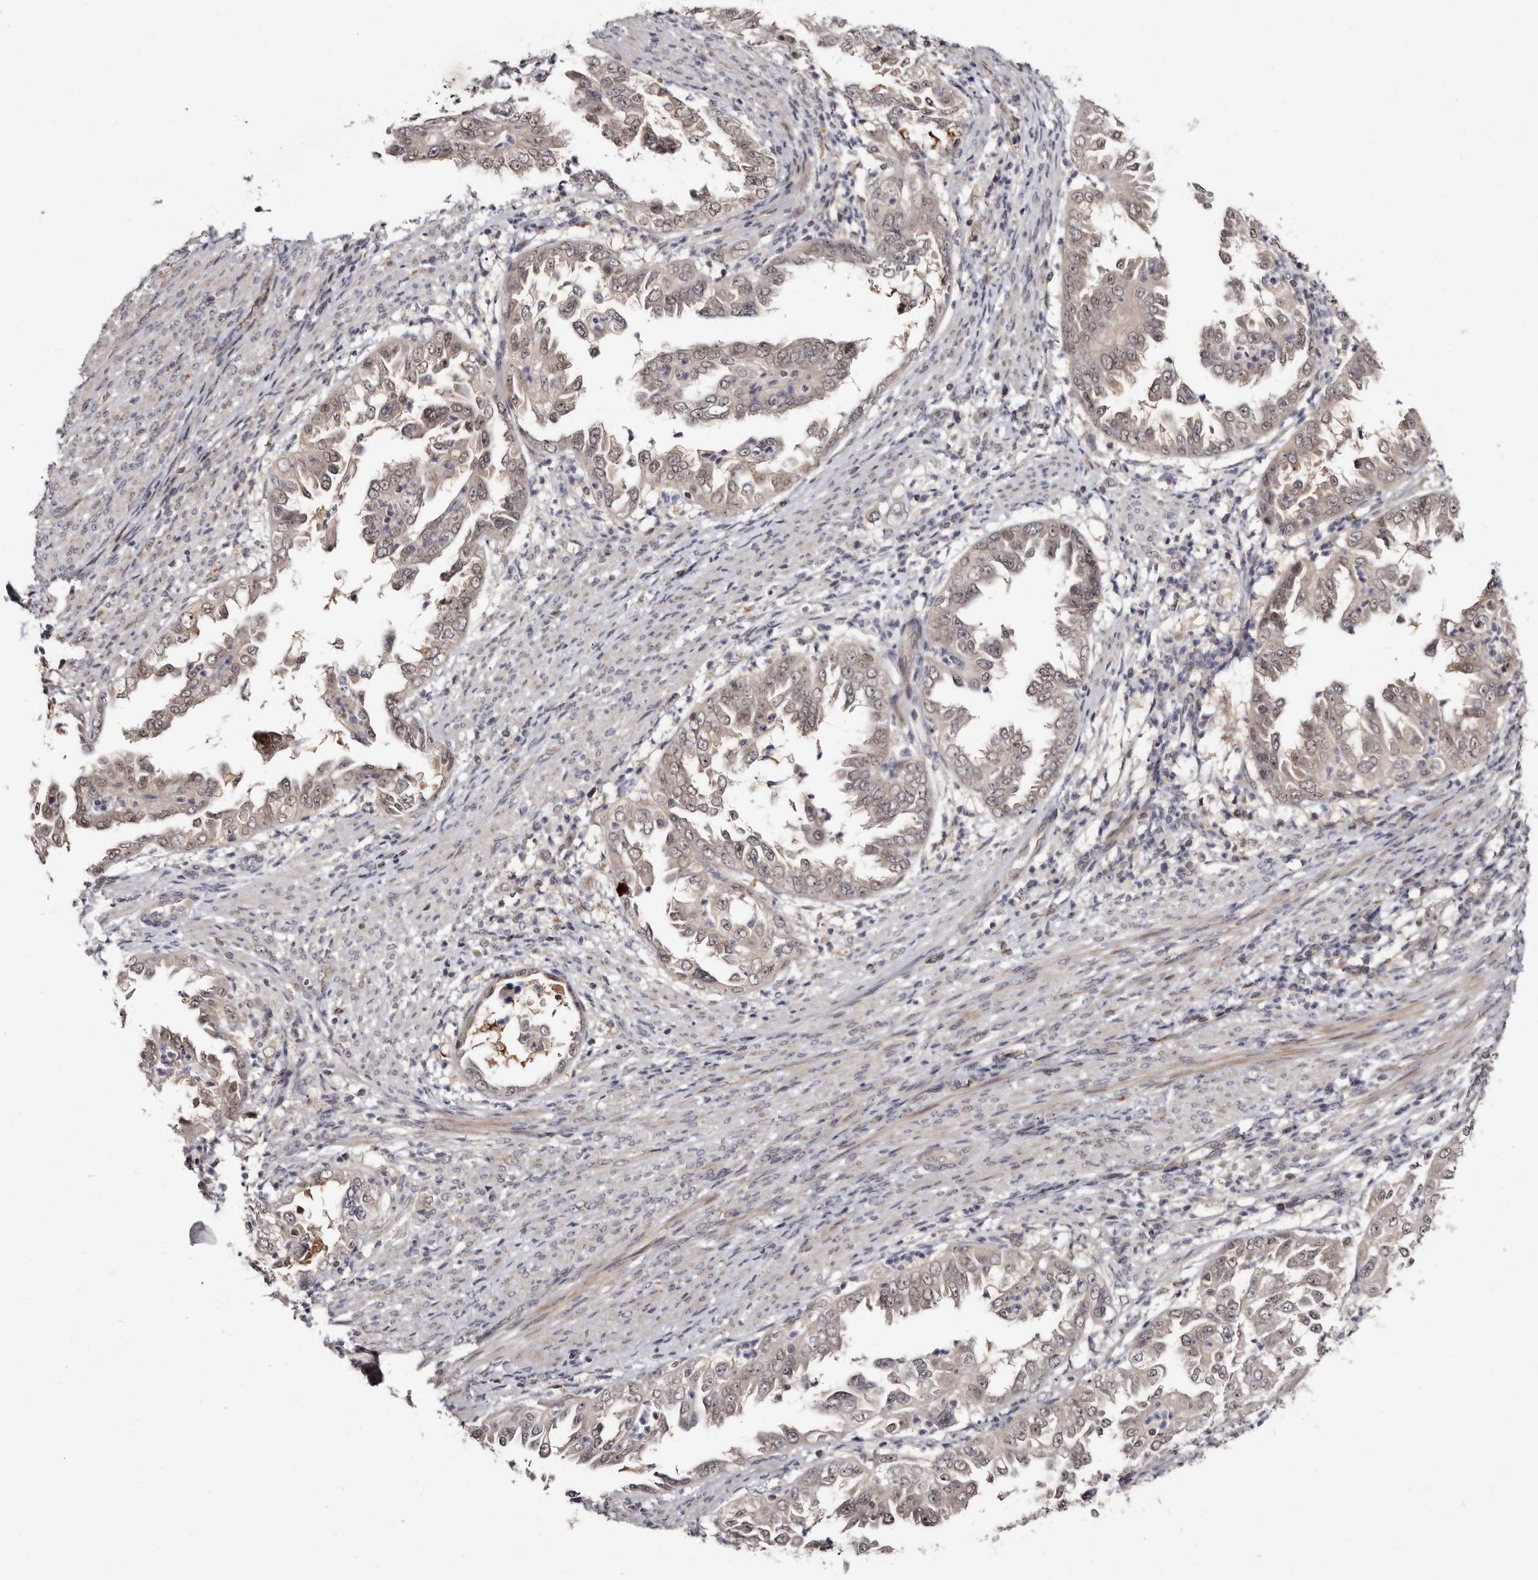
{"staining": {"intensity": "weak", "quantity": ">75%", "location": "cytoplasmic/membranous,nuclear"}, "tissue": "endometrial cancer", "cell_type": "Tumor cells", "image_type": "cancer", "snomed": [{"axis": "morphology", "description": "Adenocarcinoma, NOS"}, {"axis": "topography", "description": "Endometrium"}], "caption": "Endometrial adenocarcinoma stained with a protein marker demonstrates weak staining in tumor cells.", "gene": "PHF20L1", "patient": {"sex": "female", "age": 85}}